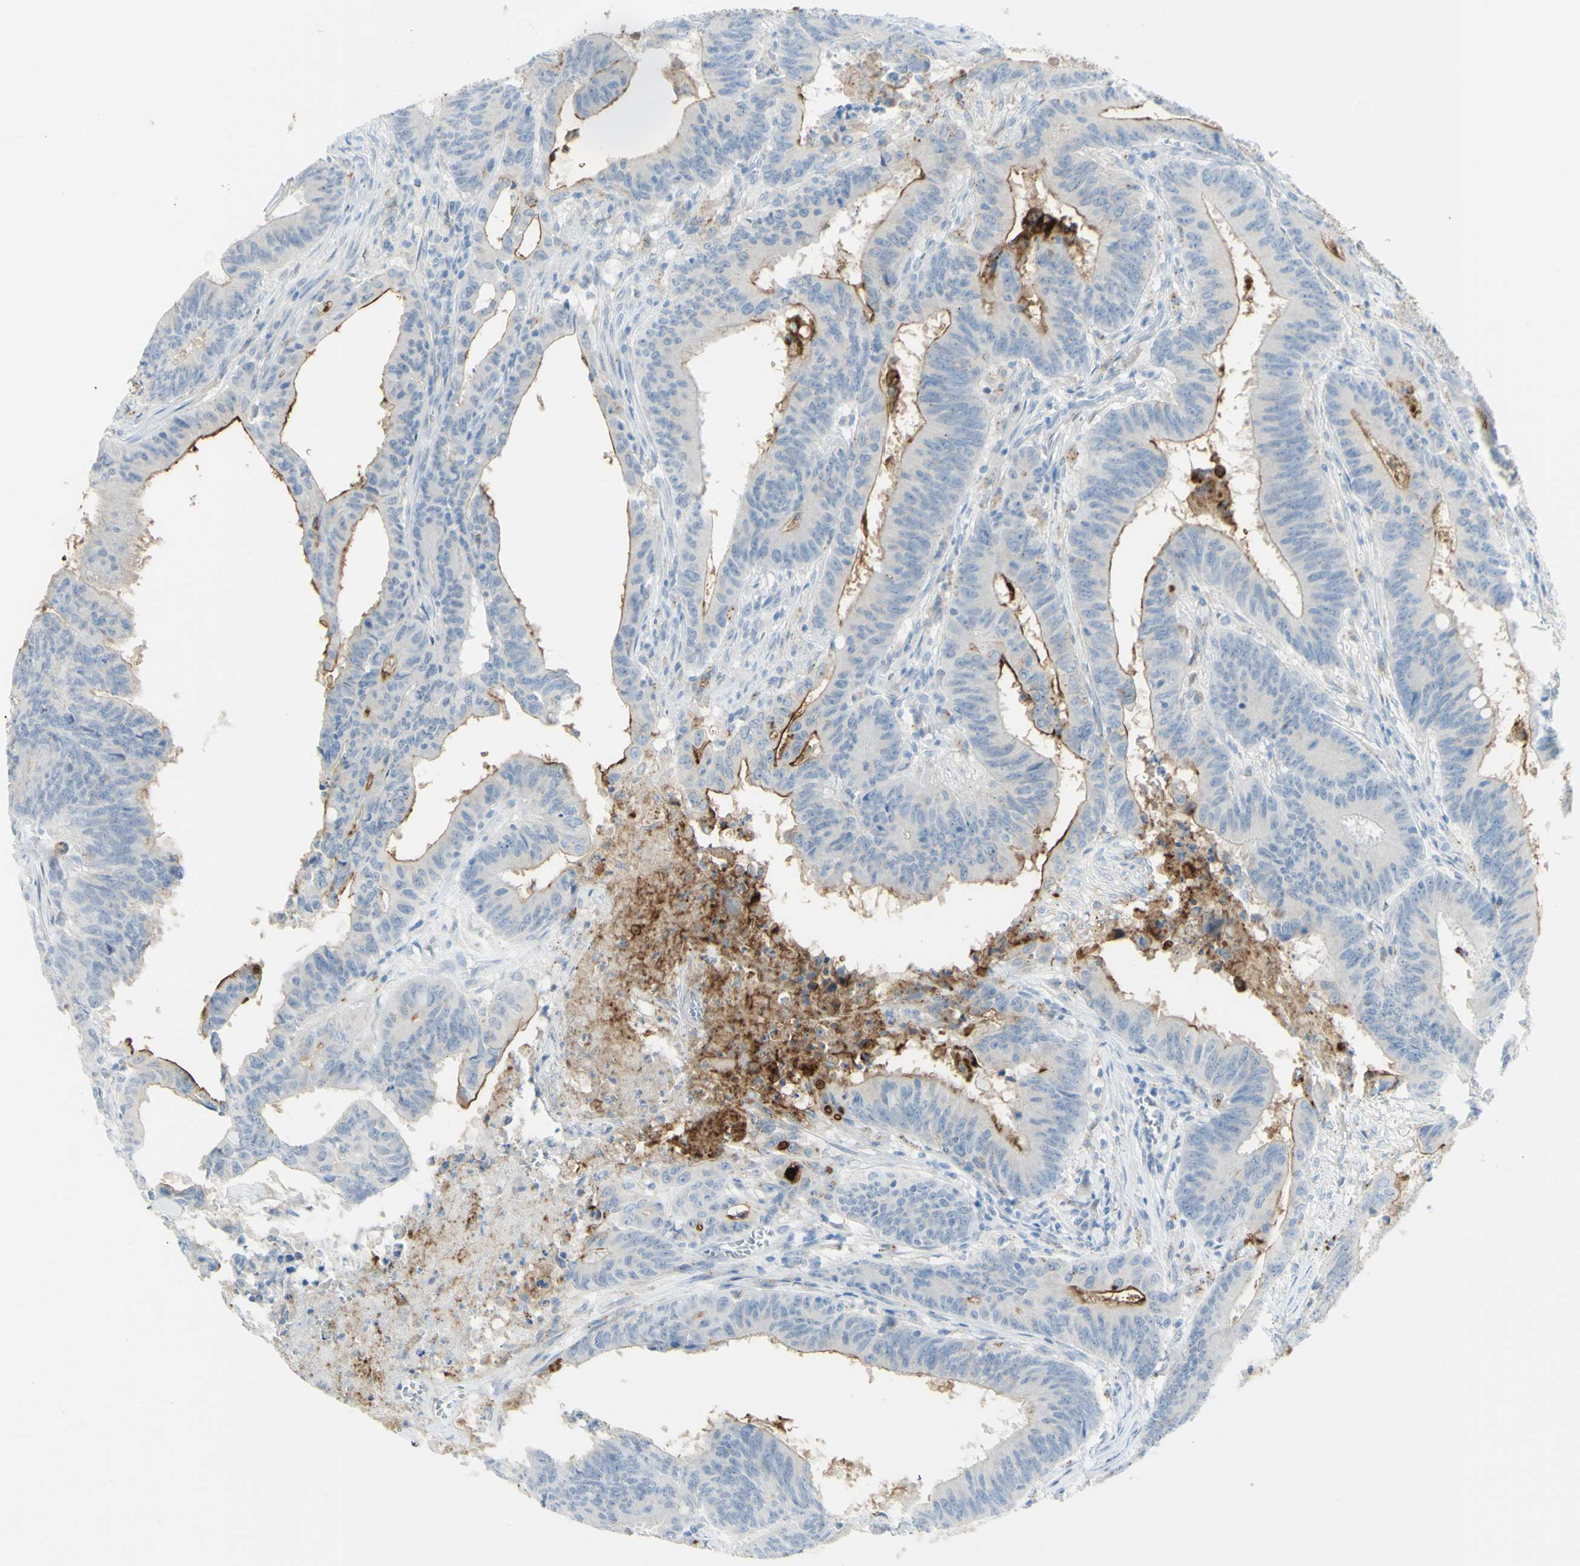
{"staining": {"intensity": "strong", "quantity": "25%-75%", "location": "cytoplasmic/membranous"}, "tissue": "colorectal cancer", "cell_type": "Tumor cells", "image_type": "cancer", "snomed": [{"axis": "morphology", "description": "Adenocarcinoma, NOS"}, {"axis": "topography", "description": "Colon"}], "caption": "Adenocarcinoma (colorectal) stained for a protein (brown) reveals strong cytoplasmic/membranous positive expression in approximately 25%-75% of tumor cells.", "gene": "TSPAN1", "patient": {"sex": "male", "age": 45}}